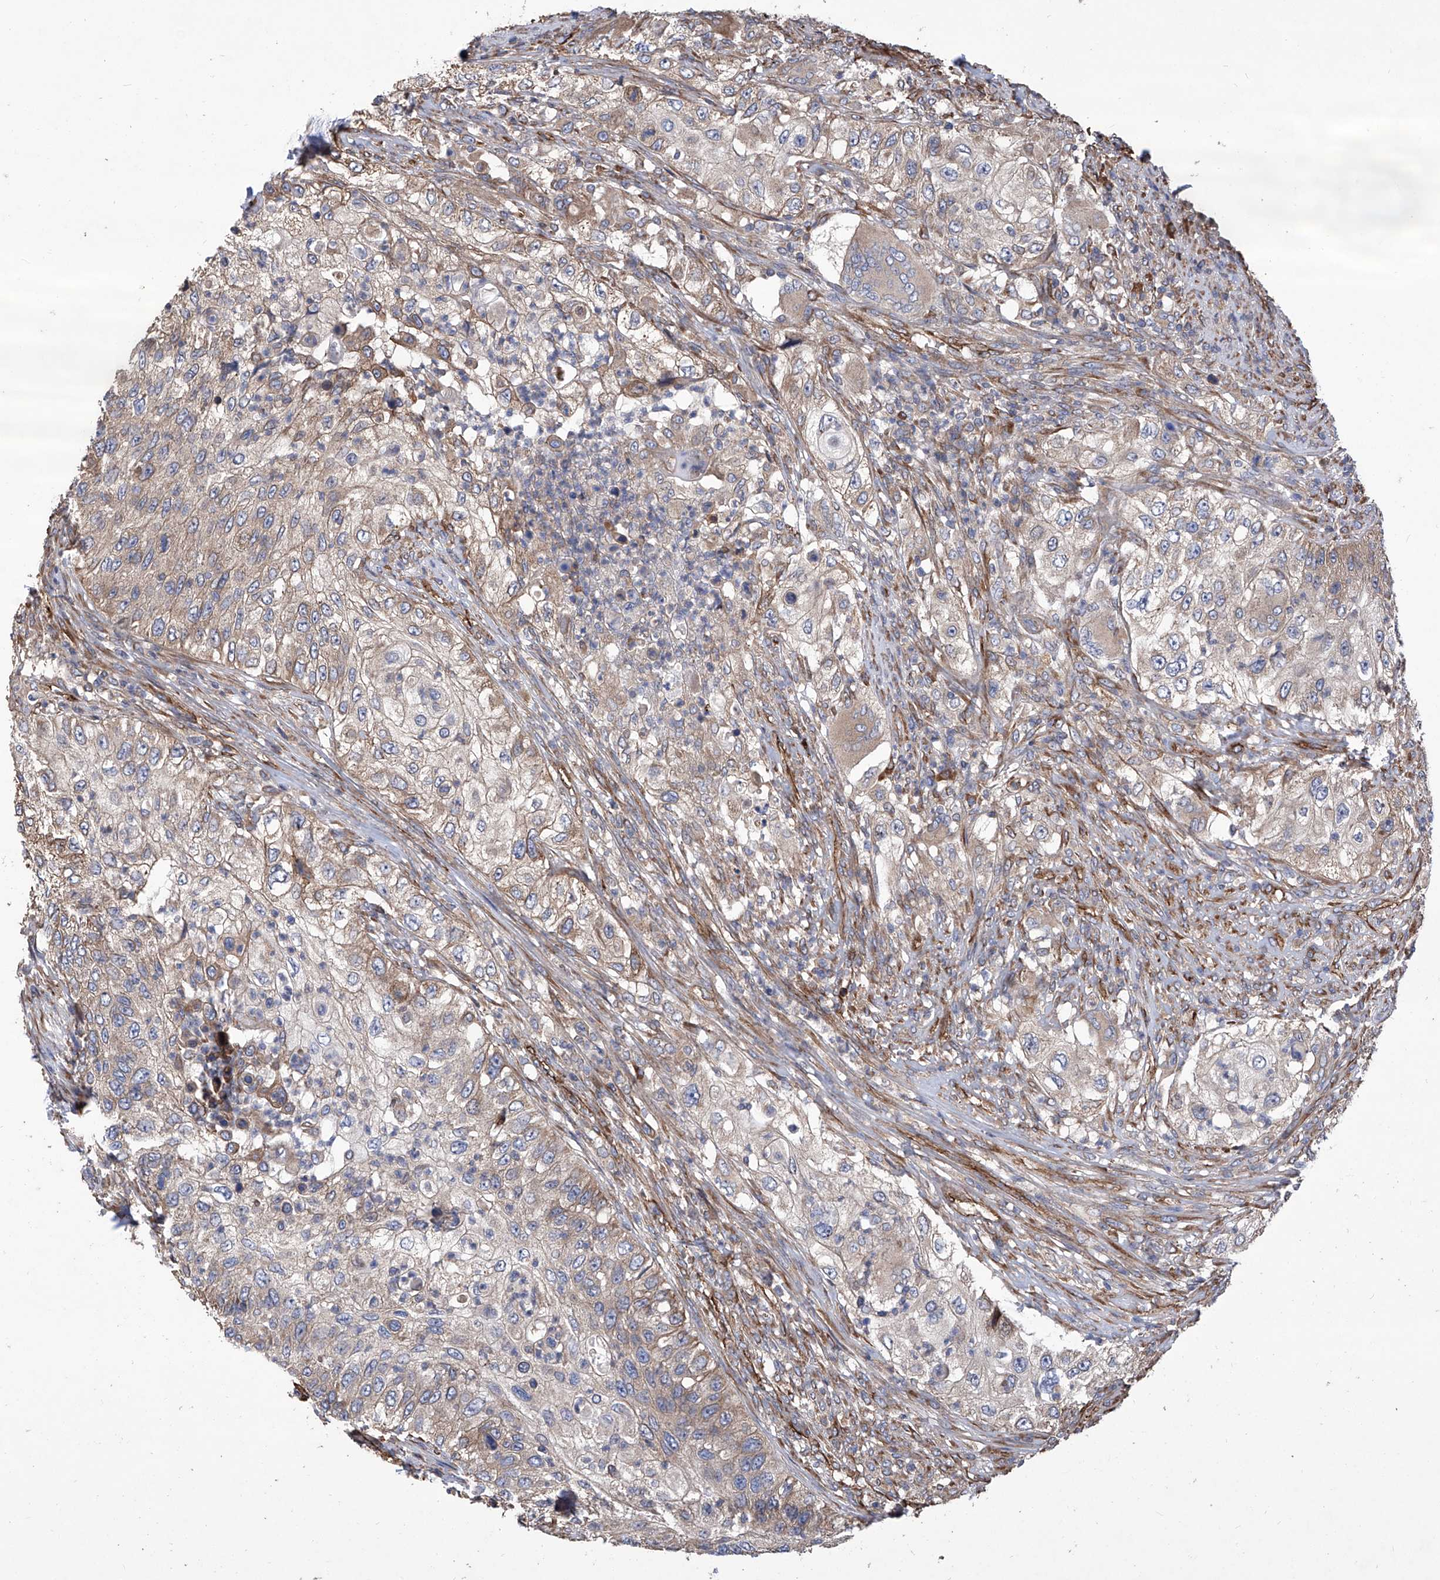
{"staining": {"intensity": "weak", "quantity": ">75%", "location": "cytoplasmic/membranous"}, "tissue": "urothelial cancer", "cell_type": "Tumor cells", "image_type": "cancer", "snomed": [{"axis": "morphology", "description": "Urothelial carcinoma, High grade"}, {"axis": "topography", "description": "Urinary bladder"}], "caption": "Protein positivity by IHC displays weak cytoplasmic/membranous staining in about >75% of tumor cells in urothelial carcinoma (high-grade). (DAB (3,3'-diaminobenzidine) = brown stain, brightfield microscopy at high magnification).", "gene": "INPP5B", "patient": {"sex": "female", "age": 60}}